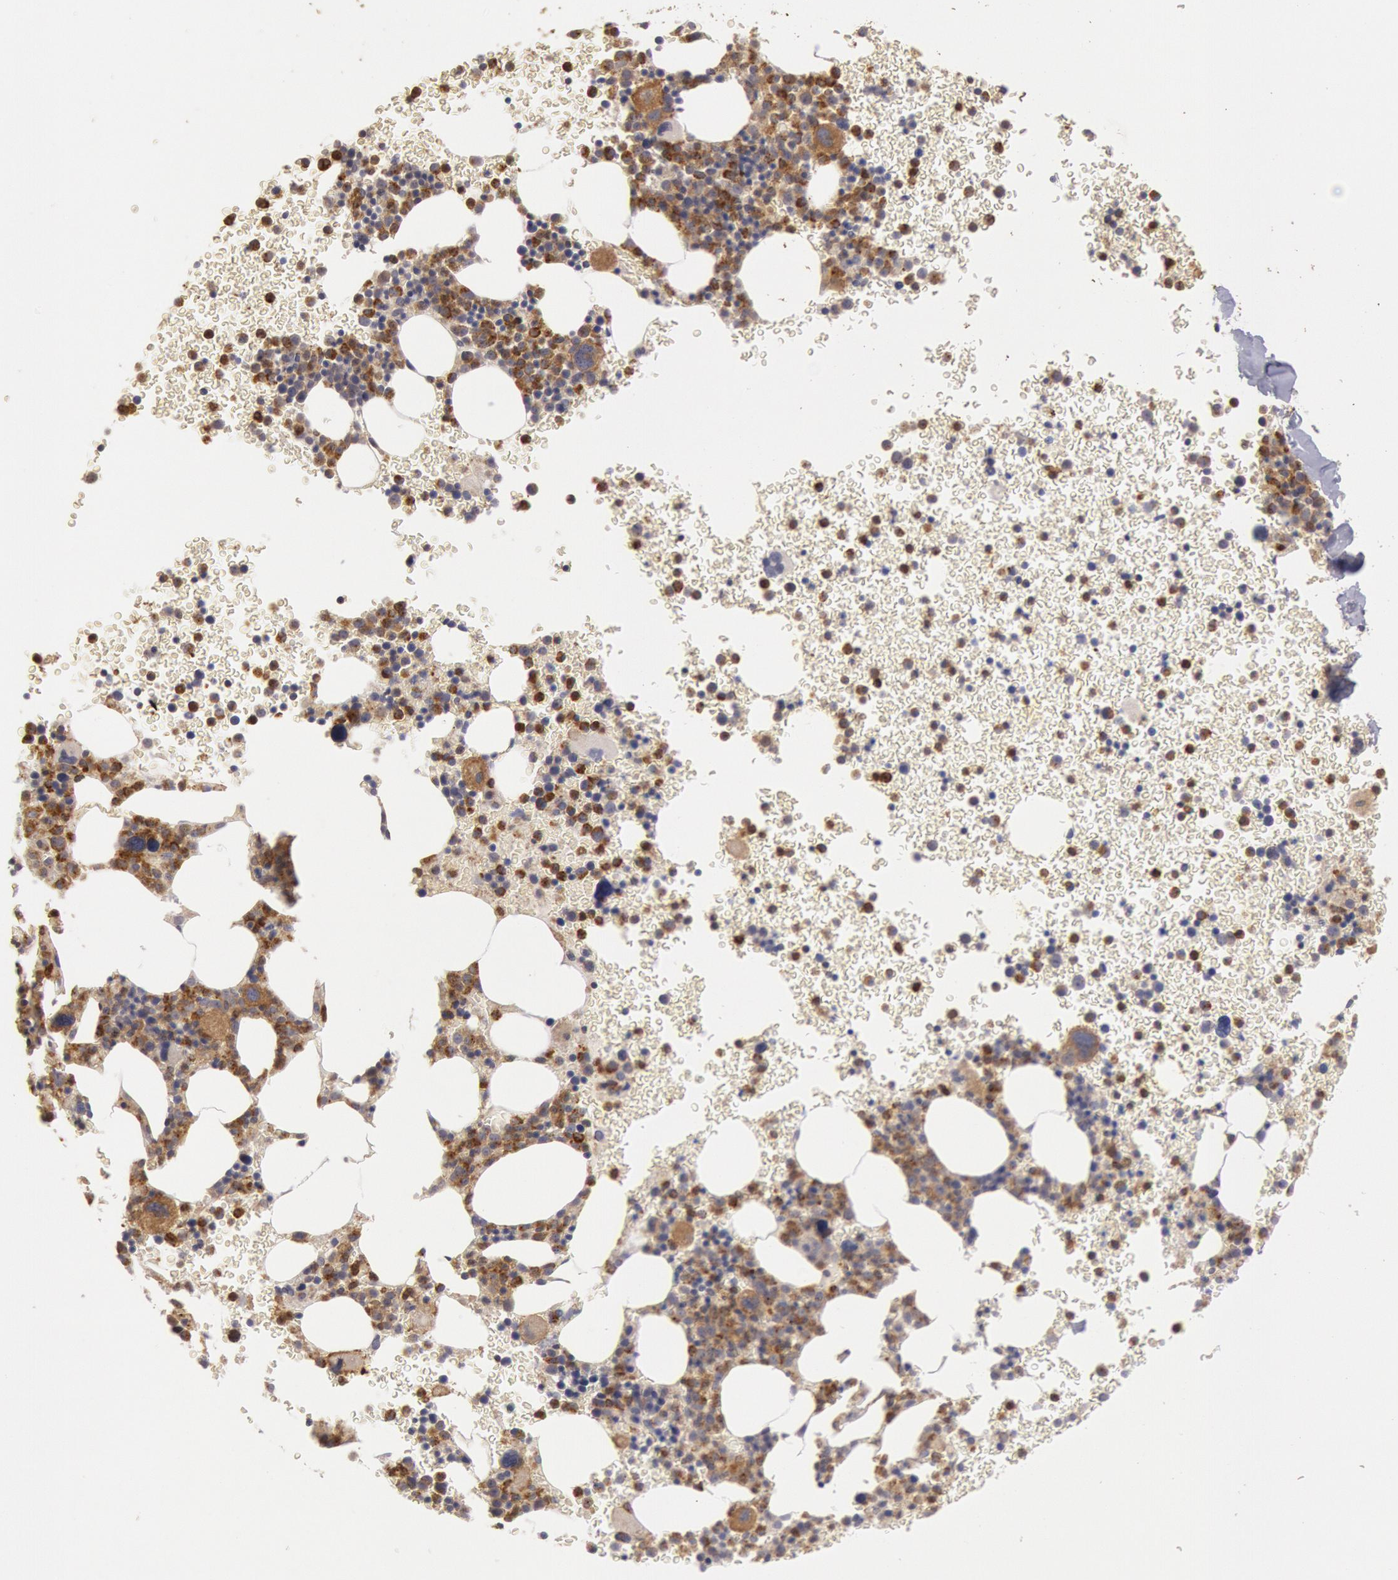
{"staining": {"intensity": "strong", "quantity": ">75%", "location": "cytoplasmic/membranous"}, "tissue": "bone marrow", "cell_type": "Hematopoietic cells", "image_type": "normal", "snomed": [{"axis": "morphology", "description": "Normal tissue, NOS"}, {"axis": "topography", "description": "Bone marrow"}], "caption": "This is a histology image of immunohistochemistry staining of benign bone marrow, which shows strong positivity in the cytoplasmic/membranous of hematopoietic cells.", "gene": "PLA2G6", "patient": {"sex": "male", "age": 69}}